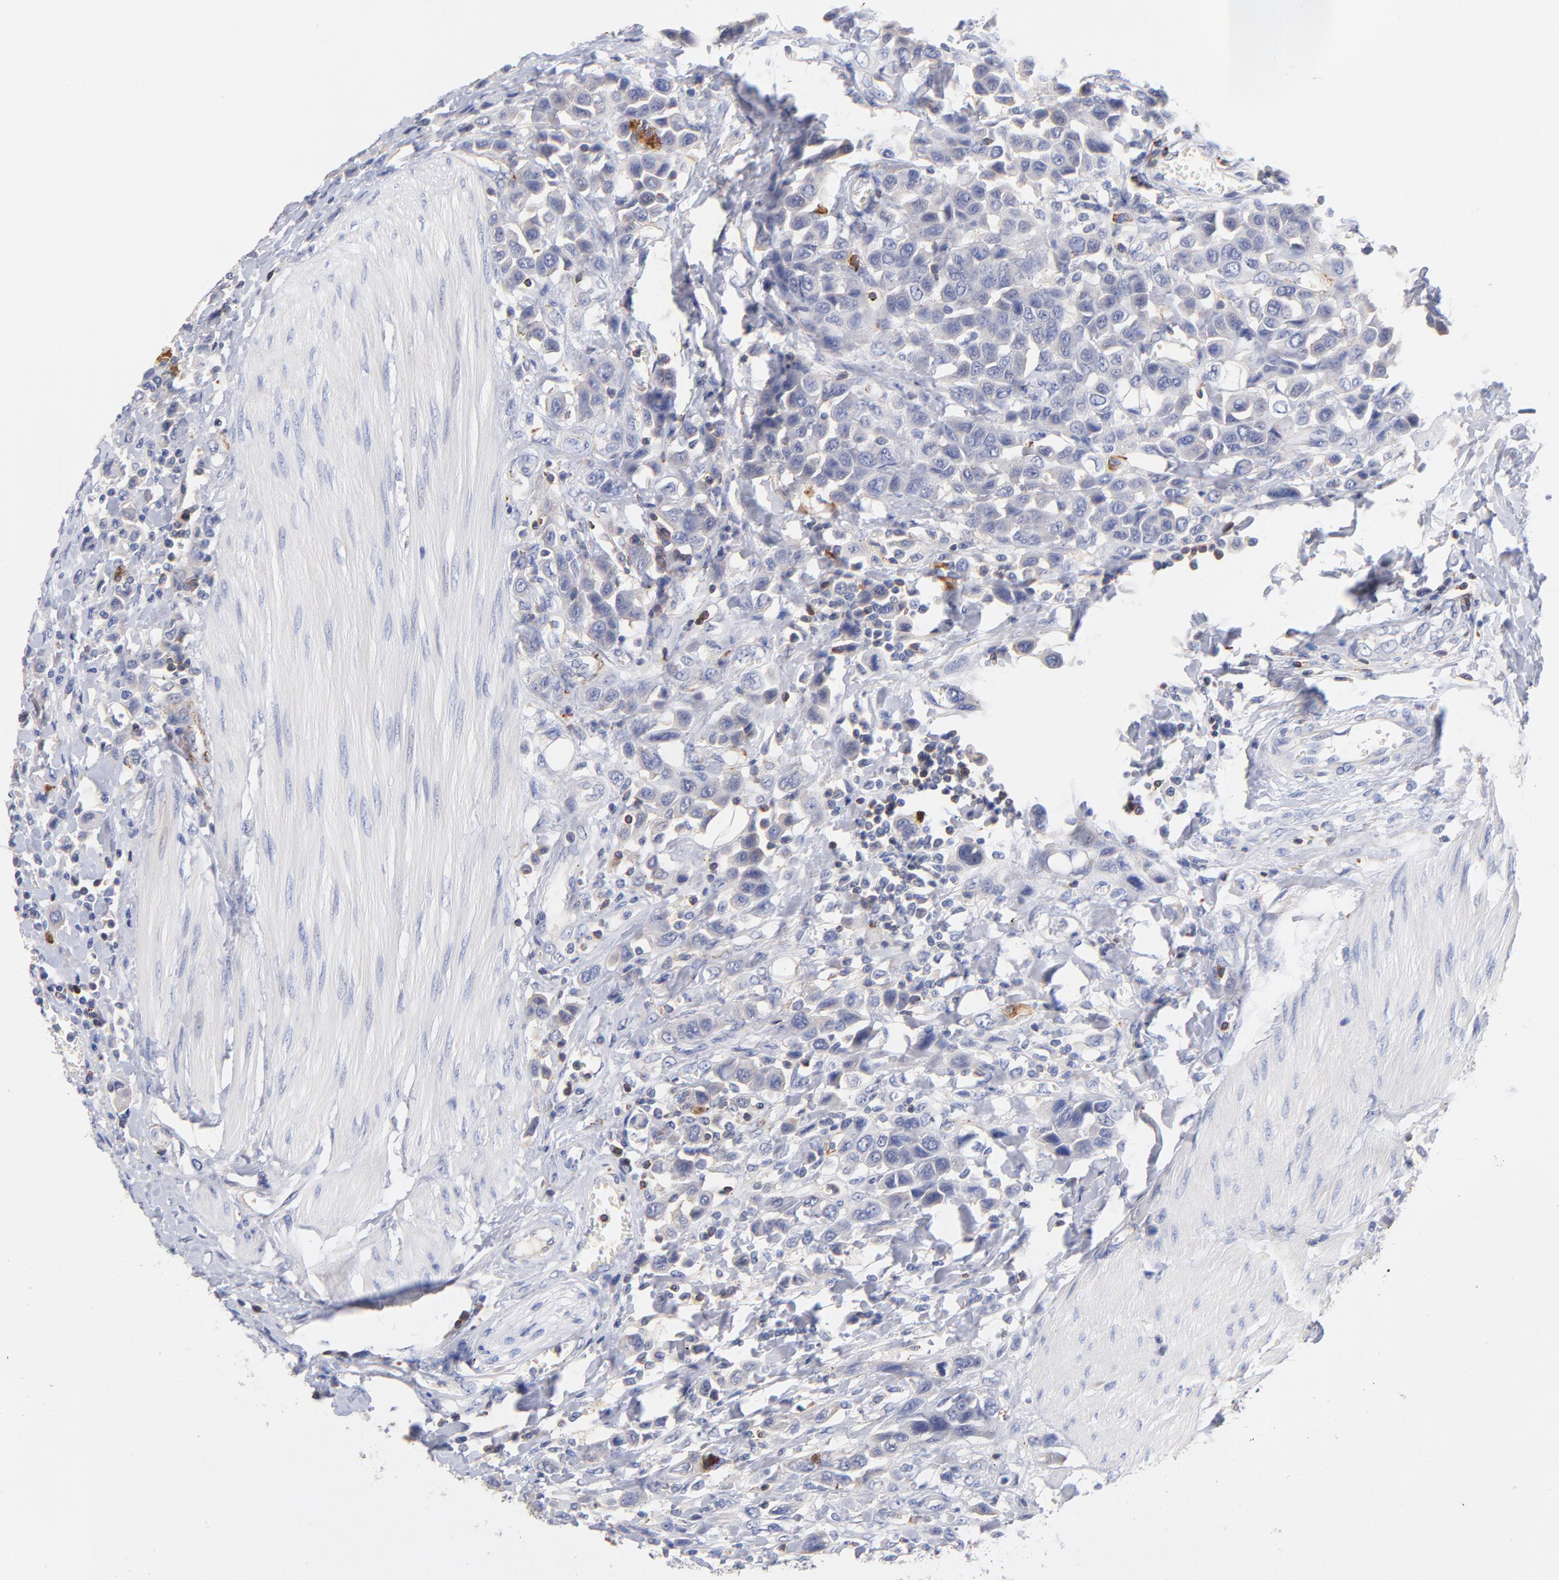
{"staining": {"intensity": "negative", "quantity": "none", "location": "none"}, "tissue": "urothelial cancer", "cell_type": "Tumor cells", "image_type": "cancer", "snomed": [{"axis": "morphology", "description": "Urothelial carcinoma, High grade"}, {"axis": "topography", "description": "Urinary bladder"}], "caption": "Immunohistochemistry (IHC) histopathology image of neoplastic tissue: urothelial cancer stained with DAB (3,3'-diaminobenzidine) exhibits no significant protein staining in tumor cells.", "gene": "KREMEN2", "patient": {"sex": "male", "age": 50}}